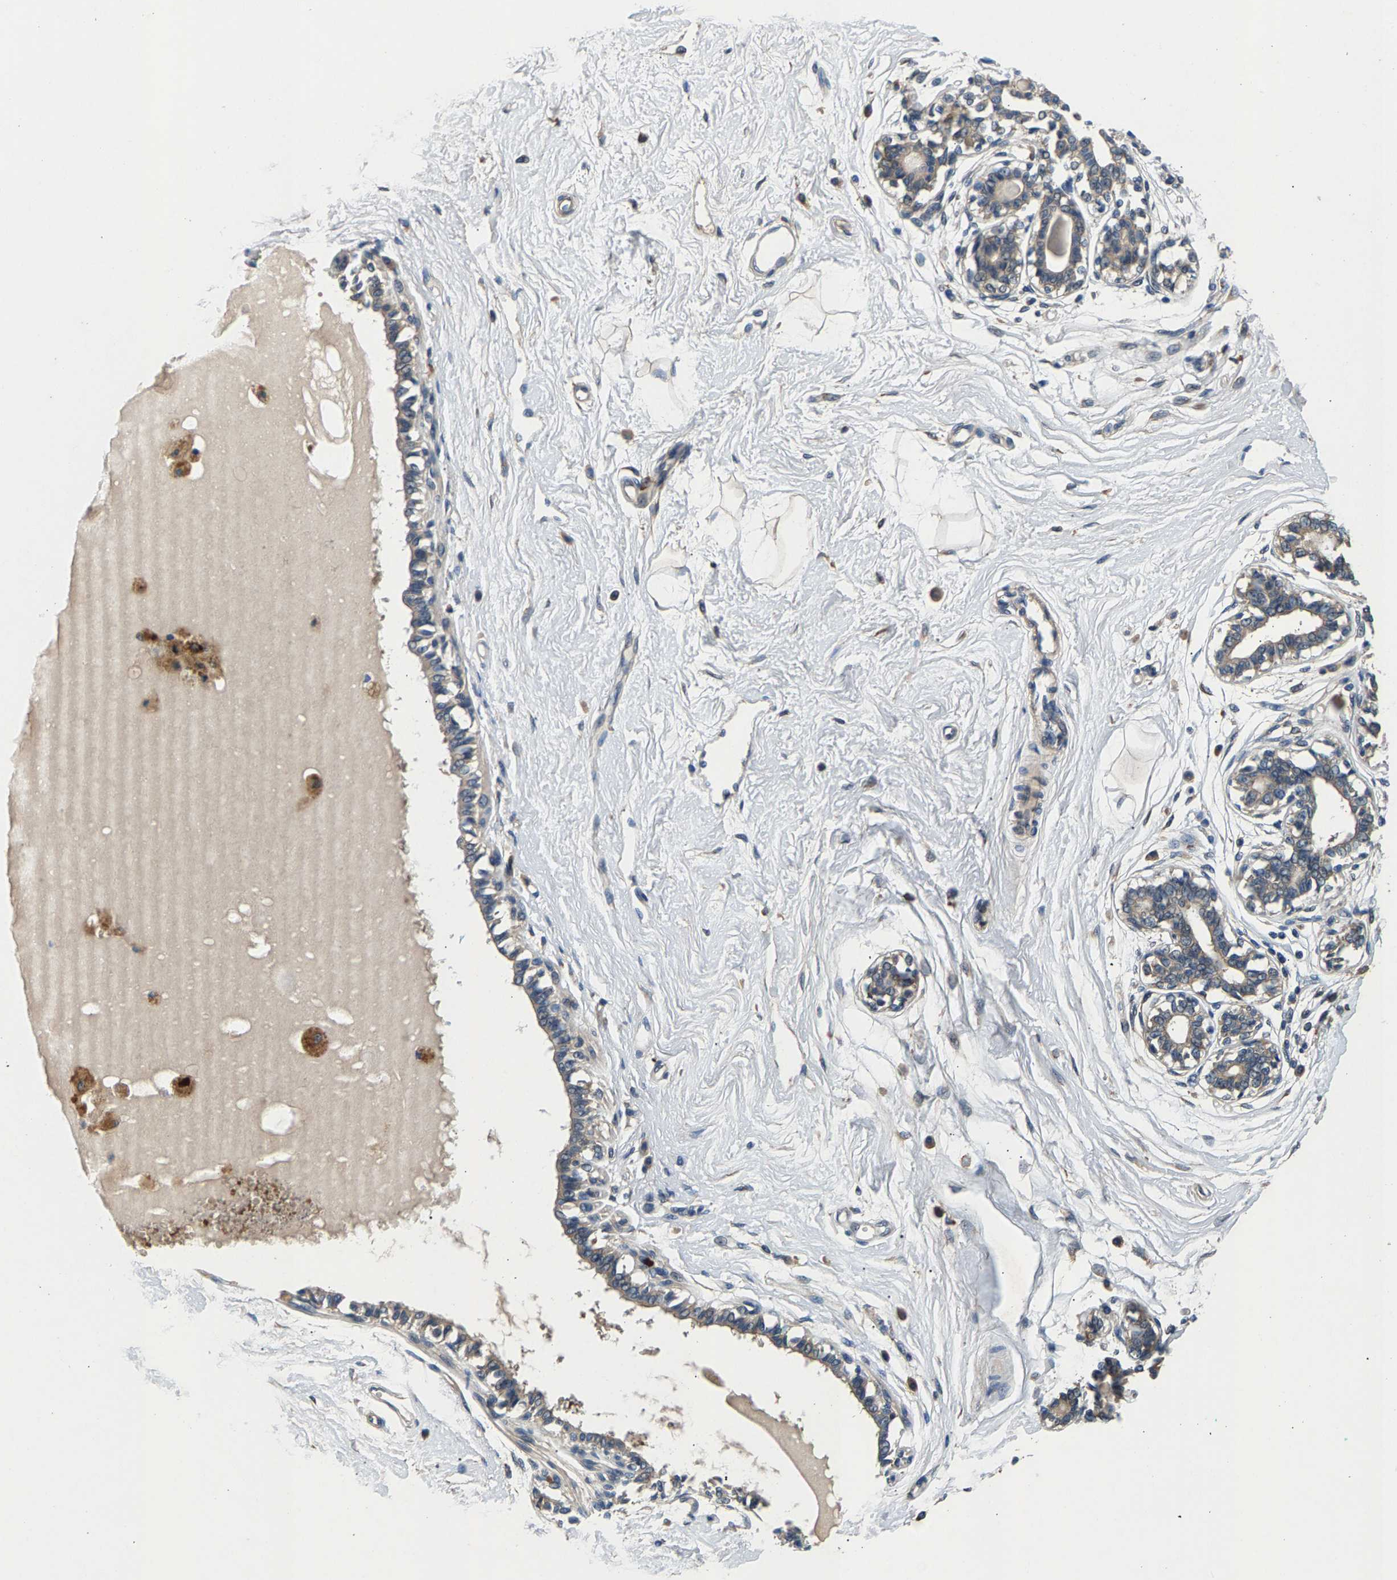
{"staining": {"intensity": "weak", "quantity": ">75%", "location": "cytoplasmic/membranous"}, "tissue": "breast", "cell_type": "Adipocytes", "image_type": "normal", "snomed": [{"axis": "morphology", "description": "Normal tissue, NOS"}, {"axis": "topography", "description": "Breast"}], "caption": "Unremarkable breast shows weak cytoplasmic/membranous staining in approximately >75% of adipocytes, visualized by immunohistochemistry.", "gene": "NT5C", "patient": {"sex": "female", "age": 45}}